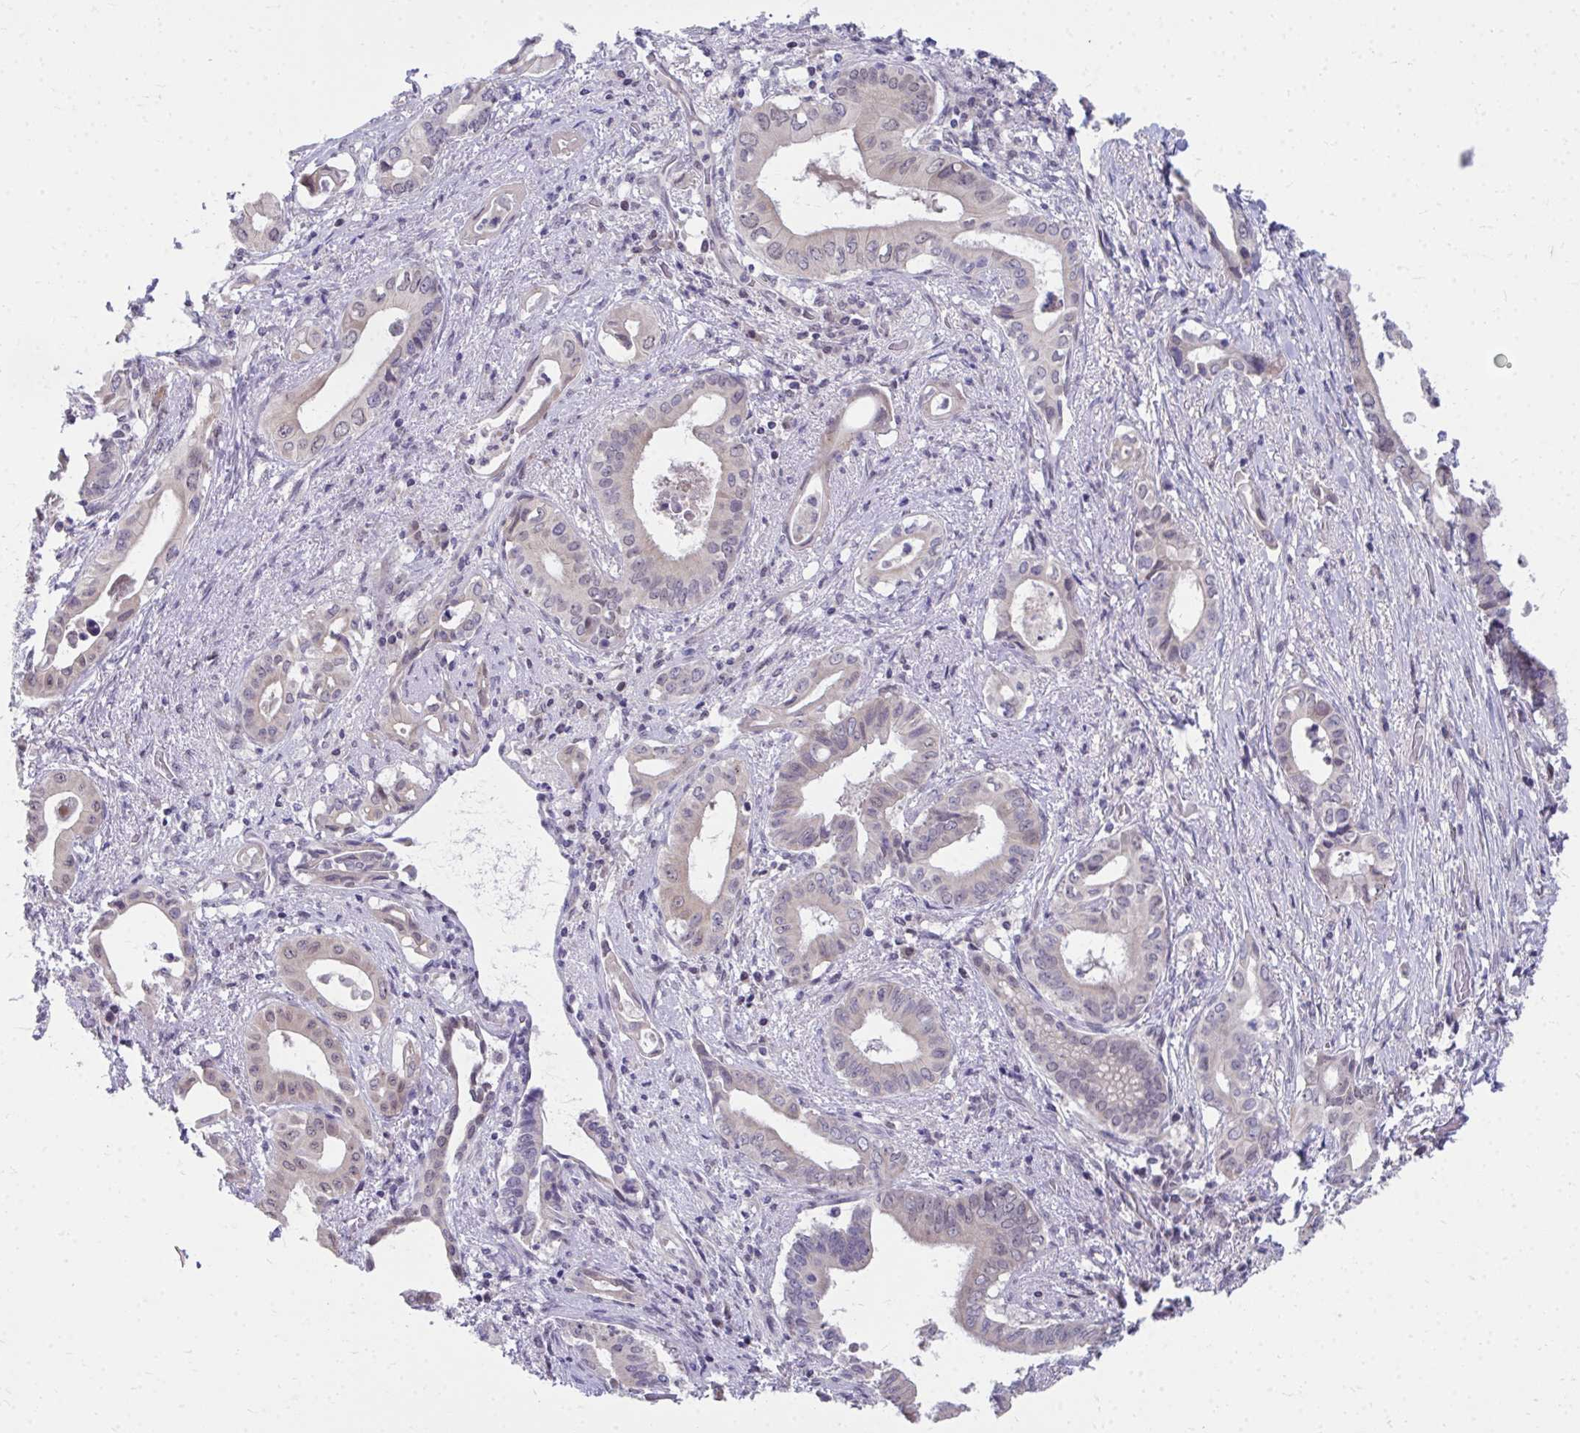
{"staining": {"intensity": "negative", "quantity": "none", "location": "none"}, "tissue": "pancreatic cancer", "cell_type": "Tumor cells", "image_type": "cancer", "snomed": [{"axis": "morphology", "description": "Adenocarcinoma, NOS"}, {"axis": "topography", "description": "Pancreas"}], "caption": "Protein analysis of pancreatic cancer shows no significant staining in tumor cells.", "gene": "MROH8", "patient": {"sex": "female", "age": 77}}